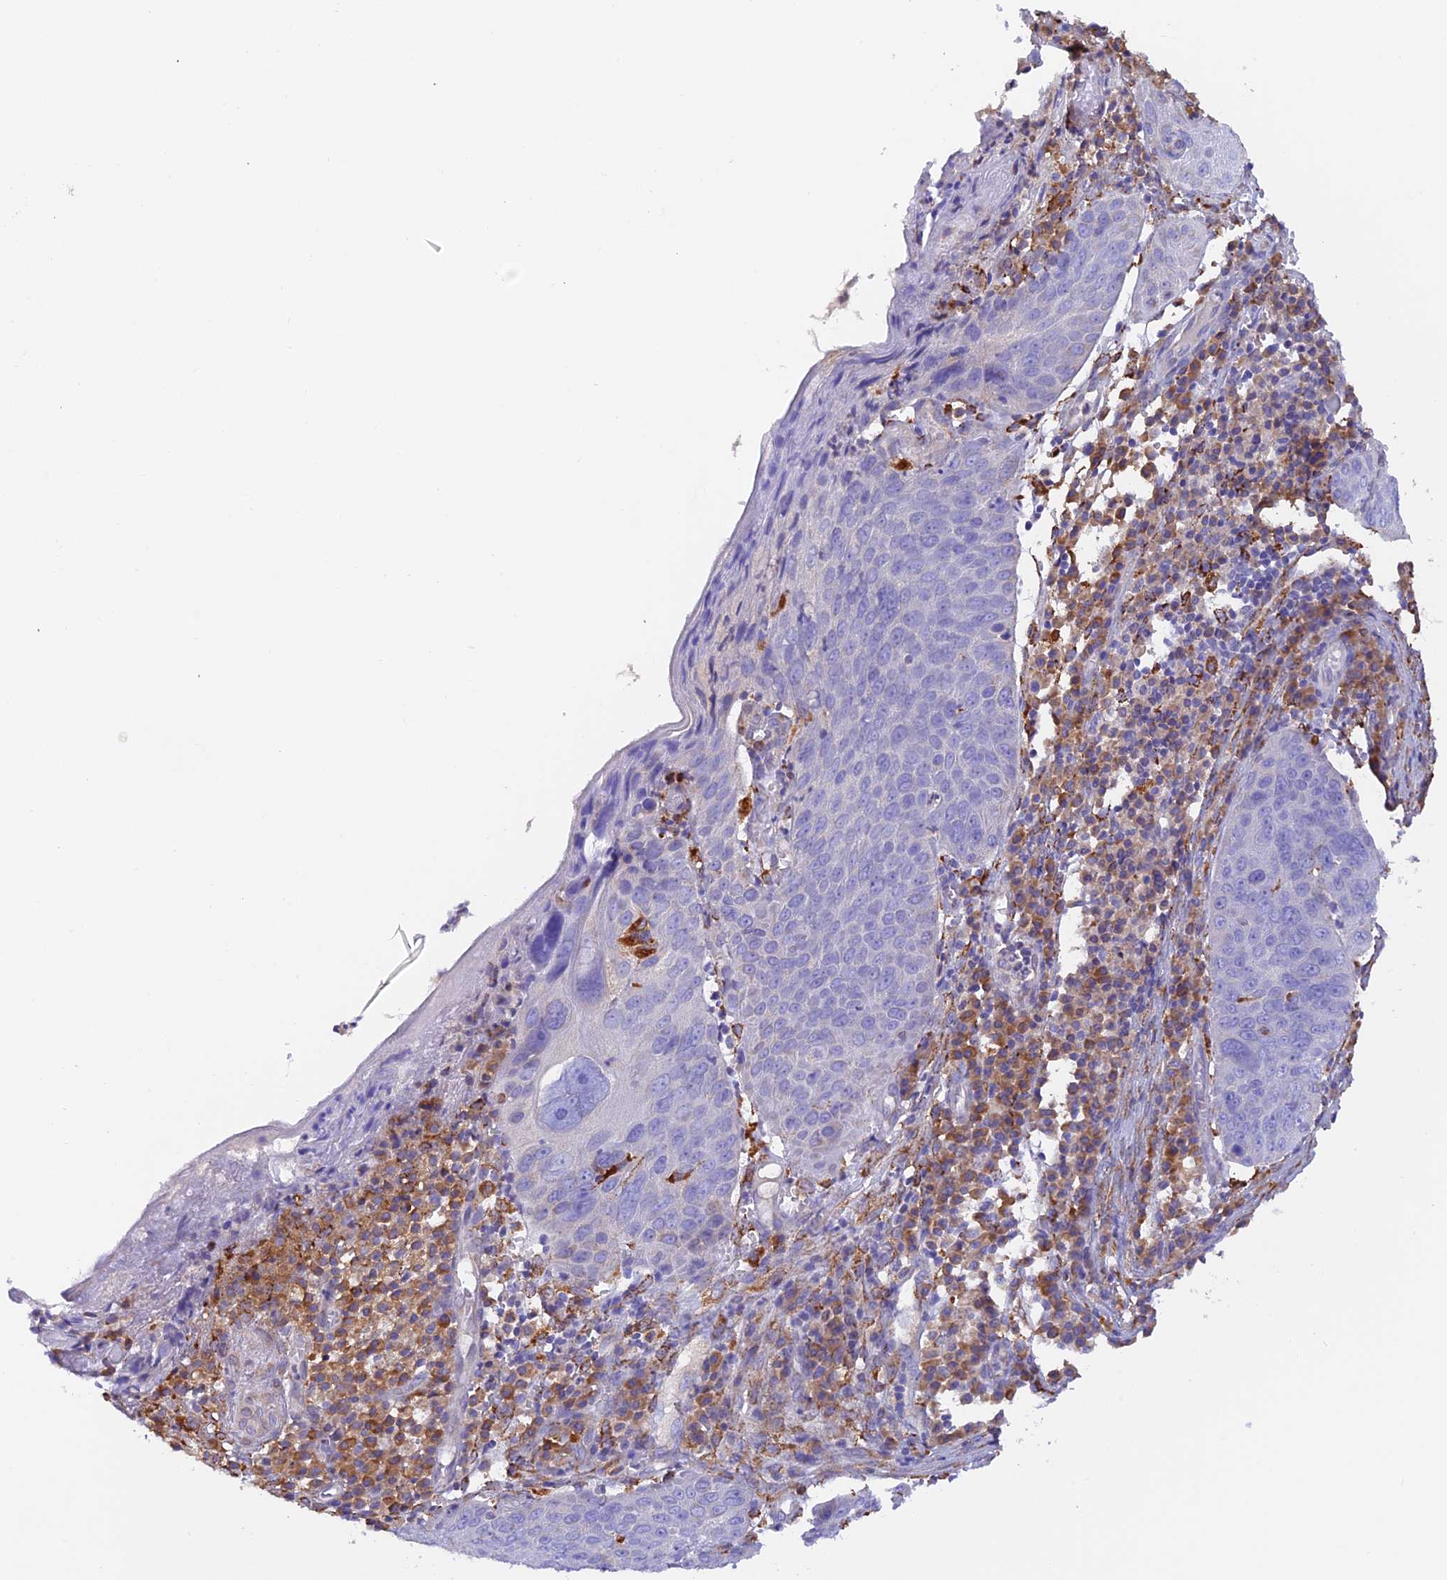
{"staining": {"intensity": "negative", "quantity": "none", "location": "none"}, "tissue": "skin cancer", "cell_type": "Tumor cells", "image_type": "cancer", "snomed": [{"axis": "morphology", "description": "Squamous cell carcinoma, NOS"}, {"axis": "topography", "description": "Skin"}], "caption": "An image of human skin cancer is negative for staining in tumor cells. (DAB immunohistochemistry, high magnification).", "gene": "VKORC1", "patient": {"sex": "male", "age": 71}}